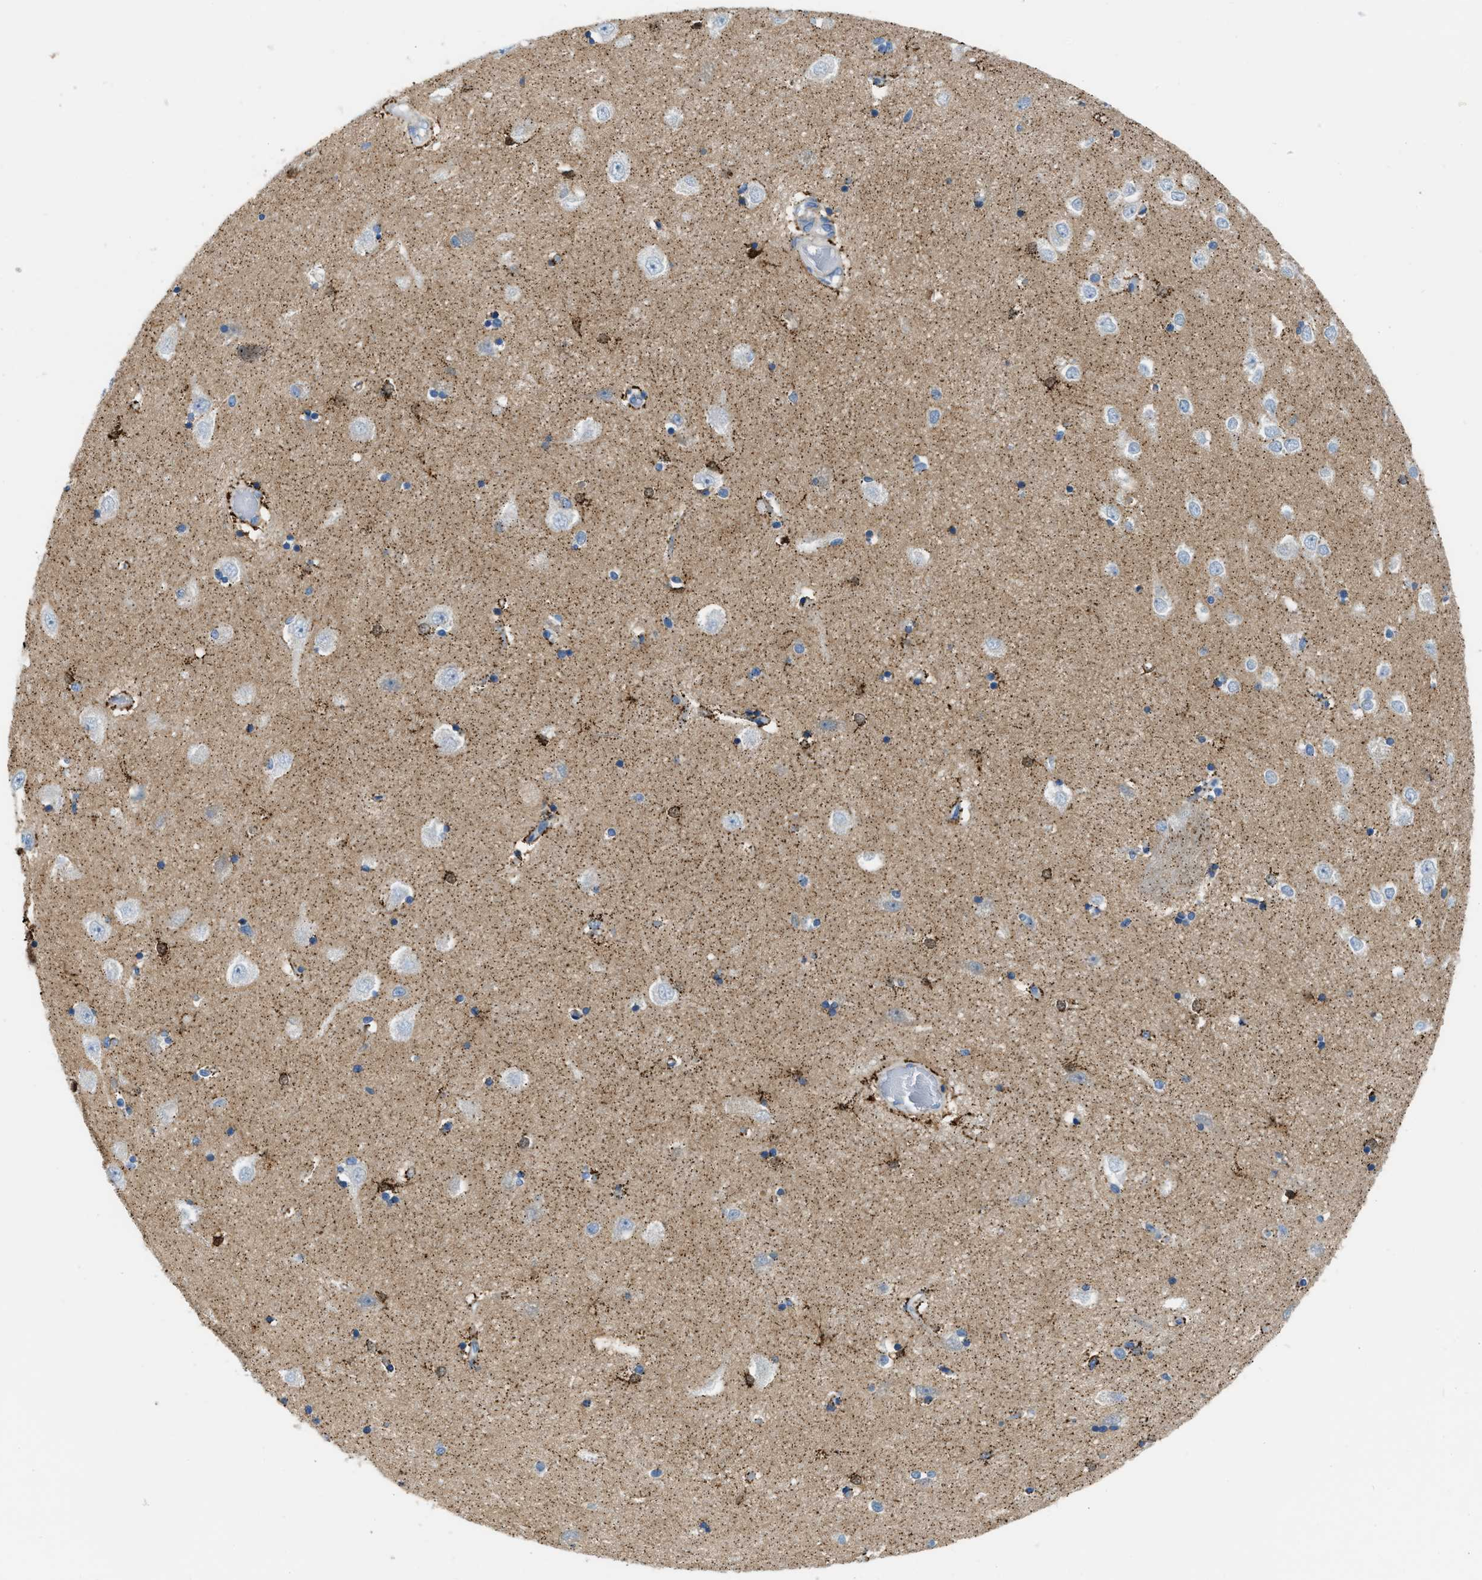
{"staining": {"intensity": "moderate", "quantity": "25%-75%", "location": "cytoplasmic/membranous"}, "tissue": "hippocampus", "cell_type": "Glial cells", "image_type": "normal", "snomed": [{"axis": "morphology", "description": "Normal tissue, NOS"}, {"axis": "topography", "description": "Hippocampus"}], "caption": "DAB immunohistochemical staining of unremarkable human hippocampus shows moderate cytoplasmic/membranous protein expression in about 25%-75% of glial cells. (brown staining indicates protein expression, while blue staining denotes nuclei).", "gene": "JADE1", "patient": {"sex": "male", "age": 45}}